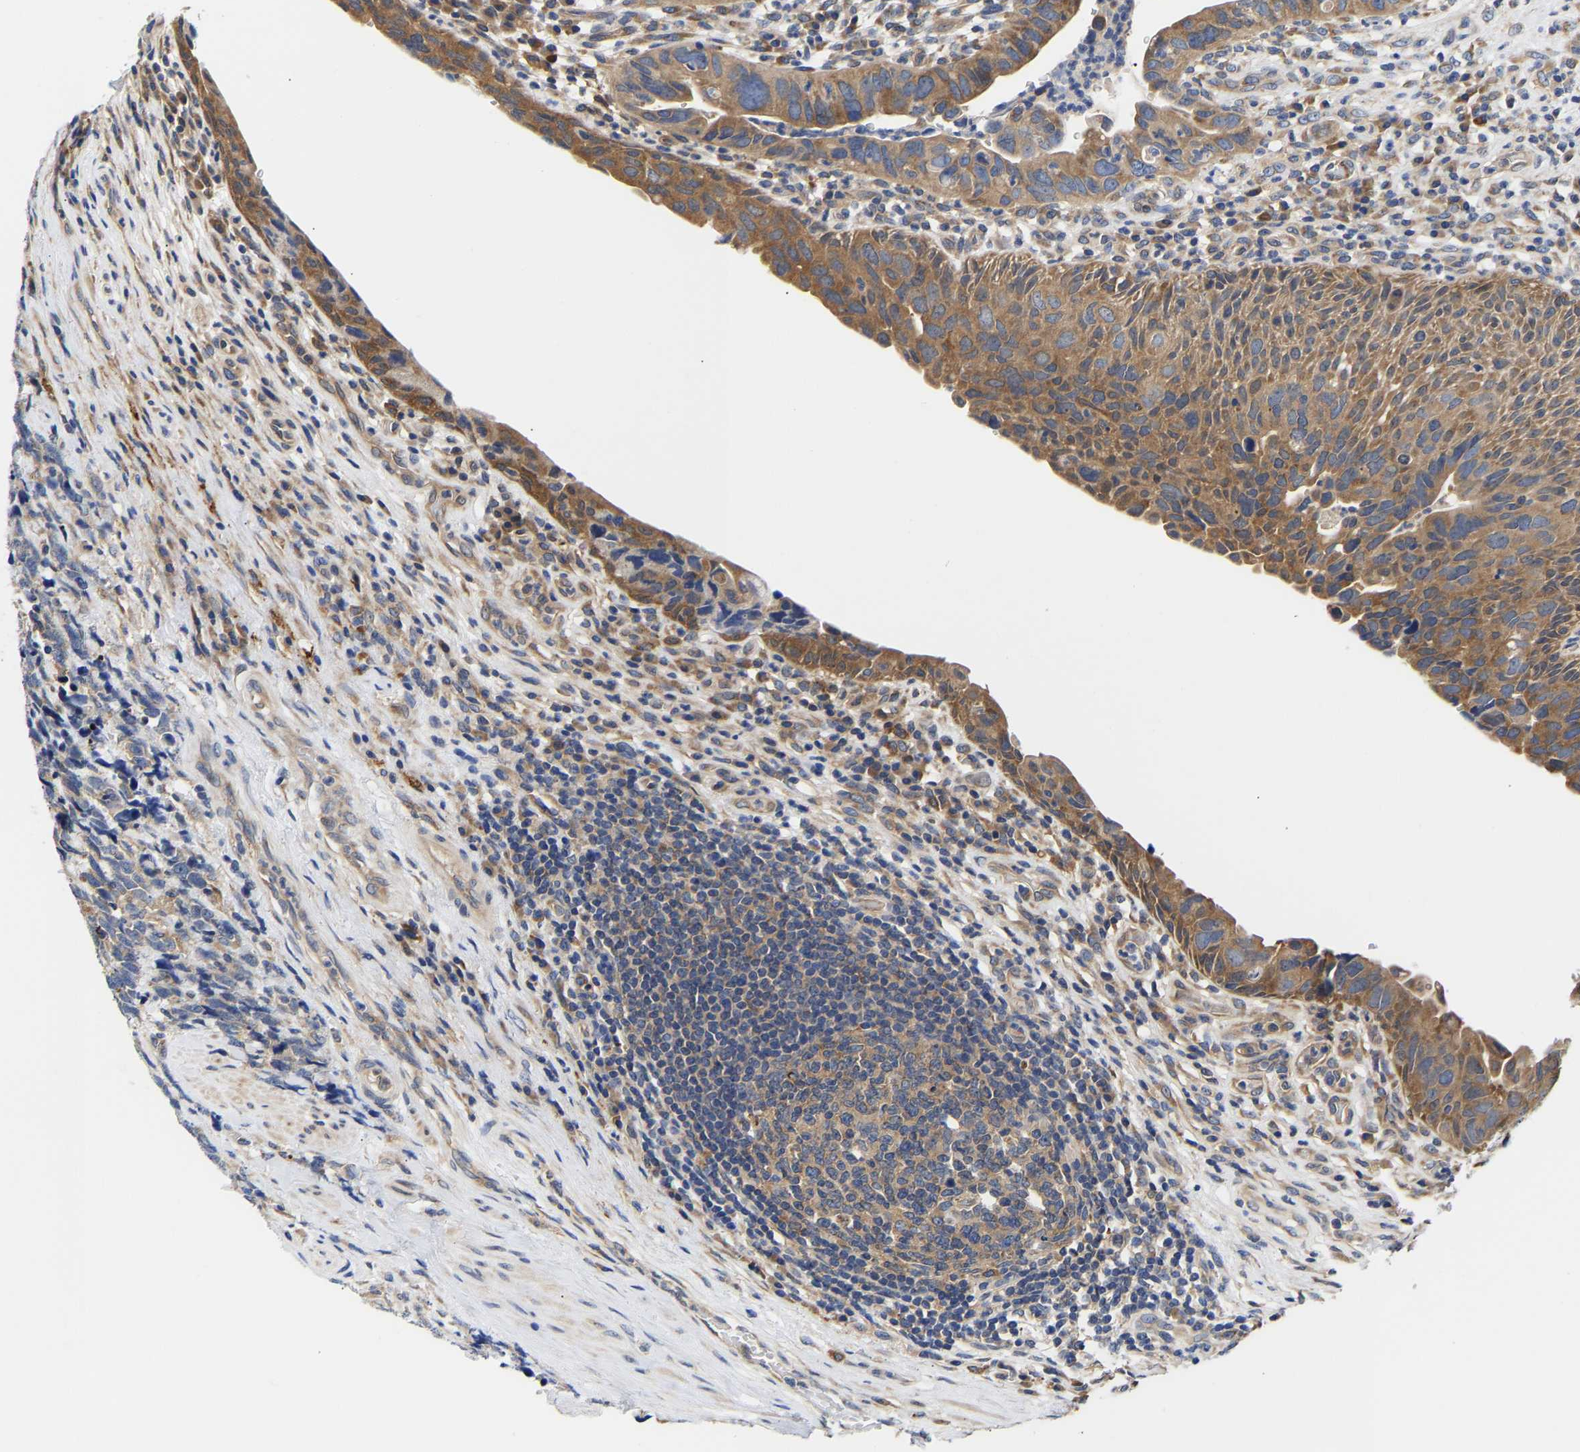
{"staining": {"intensity": "moderate", "quantity": ">75%", "location": "cytoplasmic/membranous"}, "tissue": "urothelial cancer", "cell_type": "Tumor cells", "image_type": "cancer", "snomed": [{"axis": "morphology", "description": "Urothelial carcinoma, High grade"}, {"axis": "topography", "description": "Urinary bladder"}], "caption": "Brown immunohistochemical staining in urothelial carcinoma (high-grade) reveals moderate cytoplasmic/membranous expression in approximately >75% of tumor cells. The staining is performed using DAB (3,3'-diaminobenzidine) brown chromogen to label protein expression. The nuclei are counter-stained blue using hematoxylin.", "gene": "CCDC6", "patient": {"sex": "female", "age": 82}}